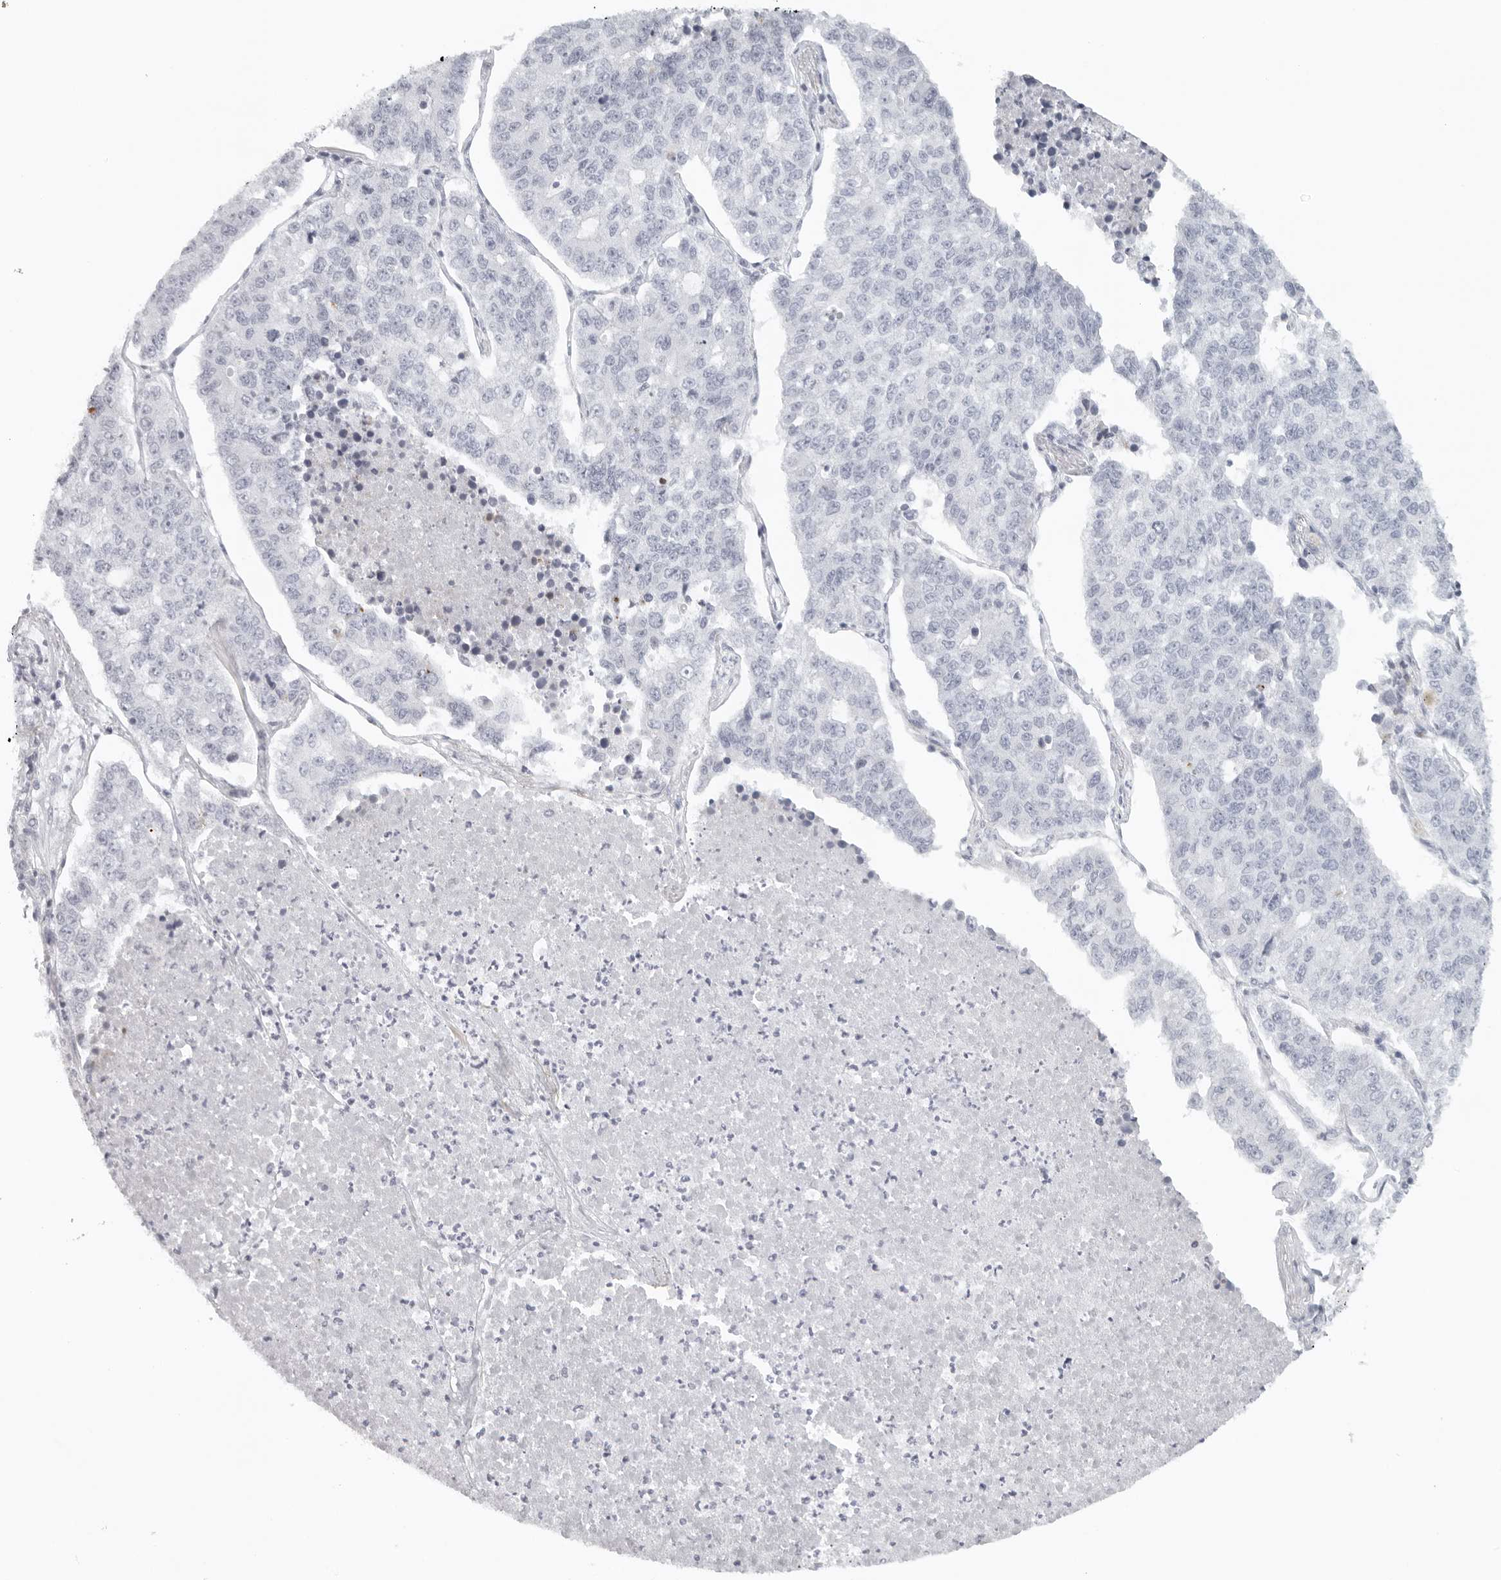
{"staining": {"intensity": "negative", "quantity": "none", "location": "none"}, "tissue": "lung cancer", "cell_type": "Tumor cells", "image_type": "cancer", "snomed": [{"axis": "morphology", "description": "Adenocarcinoma, NOS"}, {"axis": "topography", "description": "Lung"}], "caption": "This is a photomicrograph of IHC staining of adenocarcinoma (lung), which shows no expression in tumor cells.", "gene": "RPS6KC1", "patient": {"sex": "male", "age": 49}}